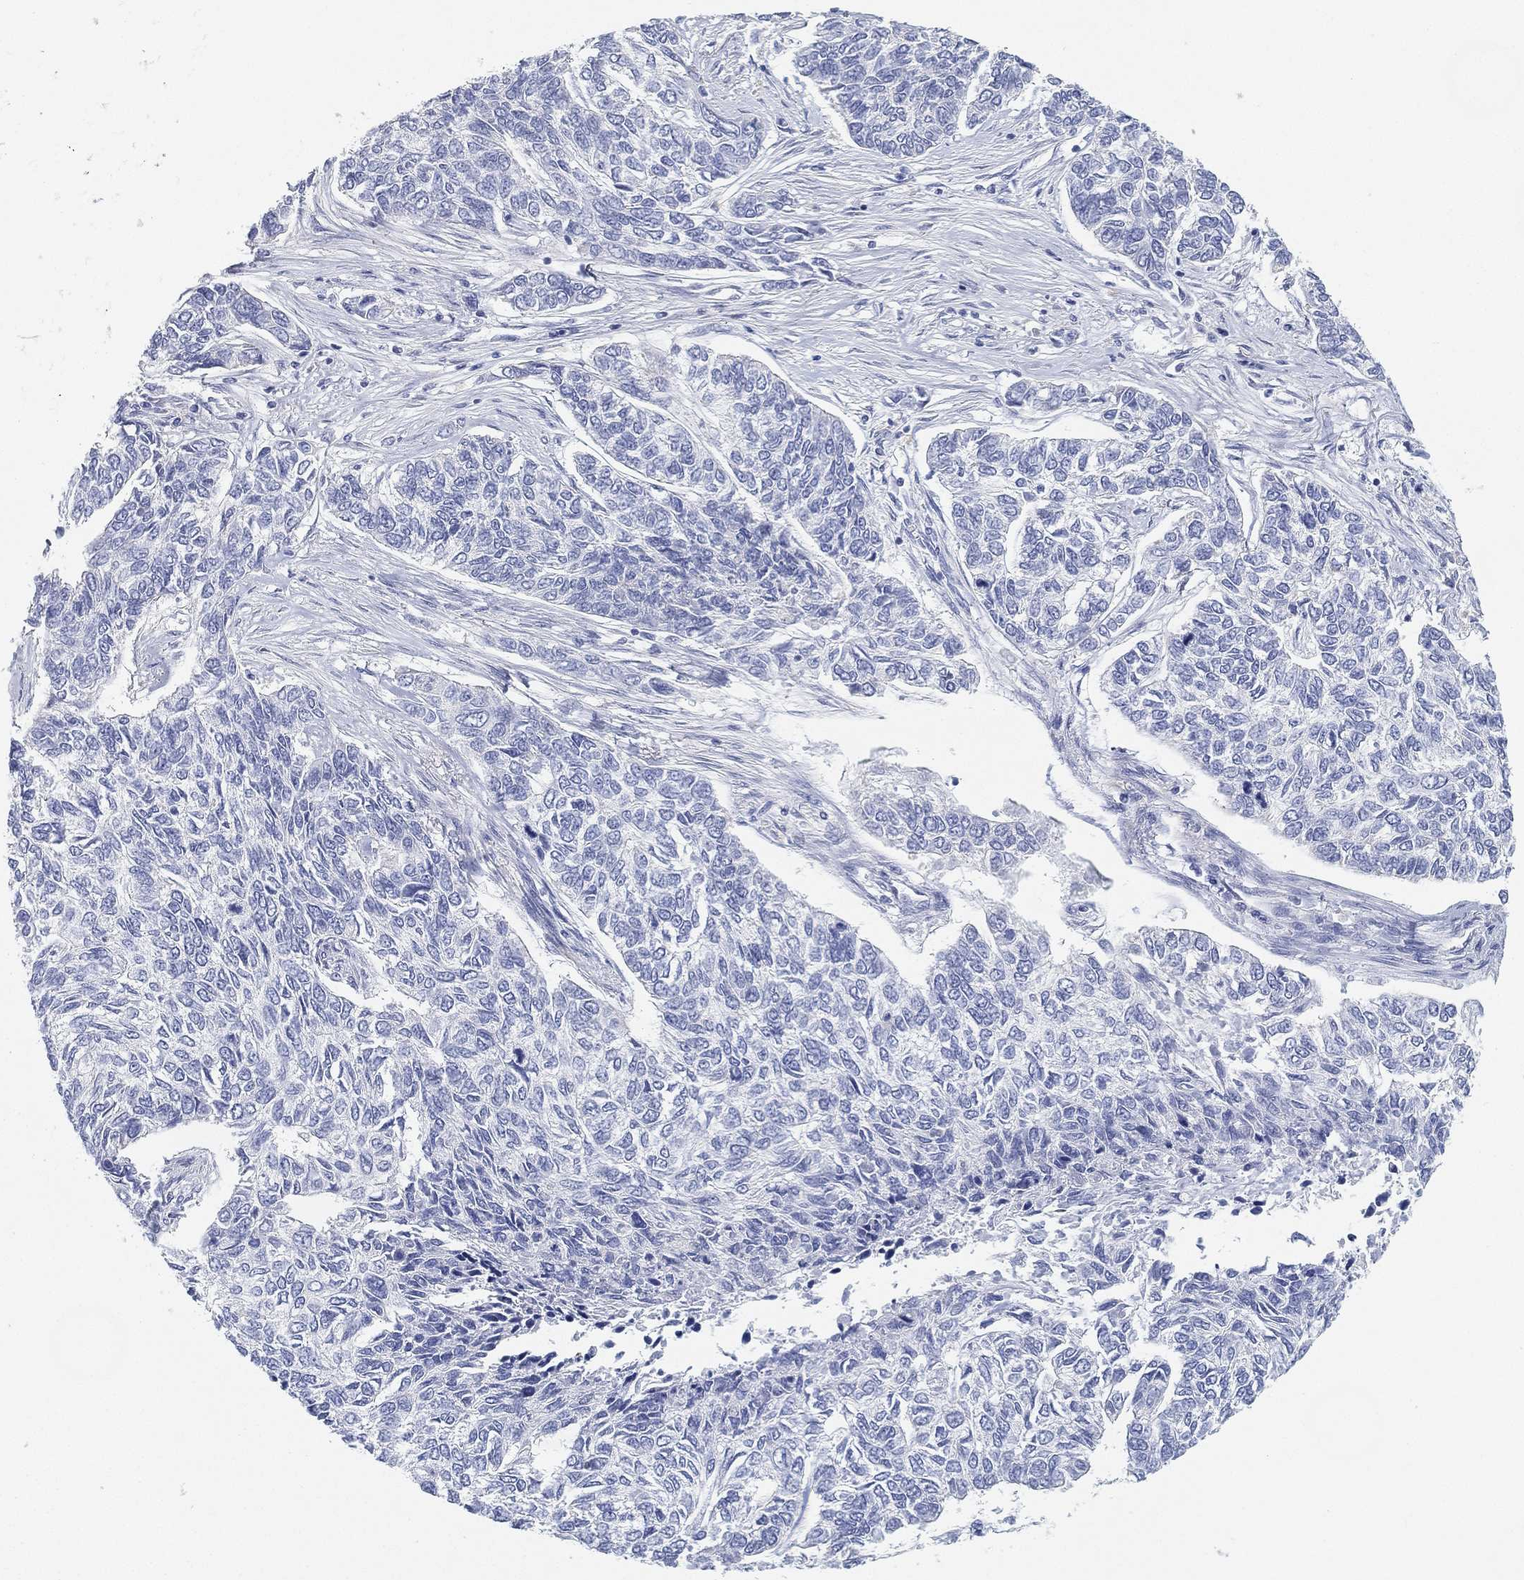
{"staining": {"intensity": "negative", "quantity": "none", "location": "none"}, "tissue": "skin cancer", "cell_type": "Tumor cells", "image_type": "cancer", "snomed": [{"axis": "morphology", "description": "Basal cell carcinoma"}, {"axis": "topography", "description": "Skin"}], "caption": "Tumor cells are negative for brown protein staining in skin cancer.", "gene": "GPR61", "patient": {"sex": "female", "age": 65}}